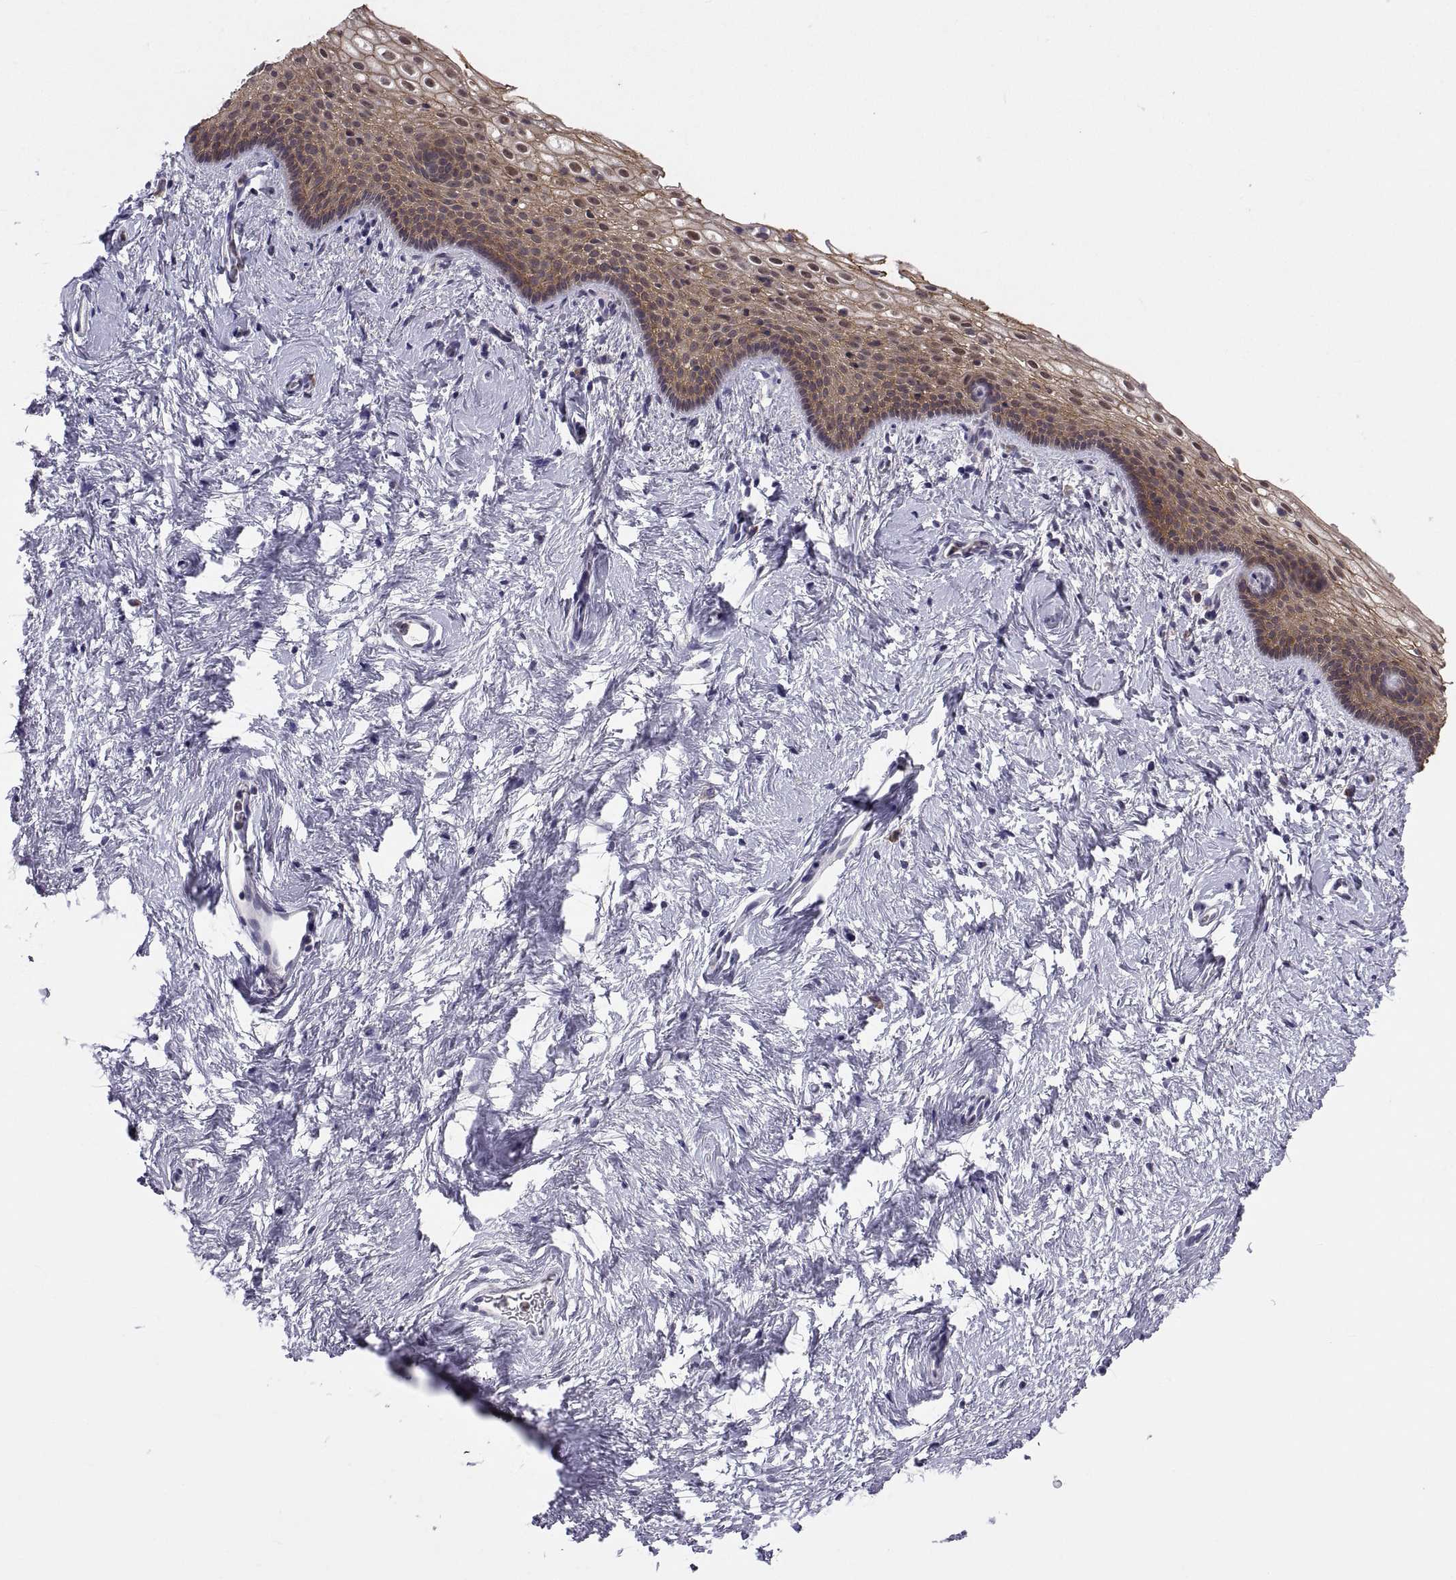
{"staining": {"intensity": "strong", "quantity": ">75%", "location": "cytoplasmic/membranous,nuclear"}, "tissue": "vagina", "cell_type": "Squamous epithelial cells", "image_type": "normal", "snomed": [{"axis": "morphology", "description": "Normal tissue, NOS"}, {"axis": "topography", "description": "Vagina"}], "caption": "Vagina stained with DAB IHC reveals high levels of strong cytoplasmic/membranous,nuclear expression in approximately >75% of squamous epithelial cells.", "gene": "PKP1", "patient": {"sex": "female", "age": 61}}